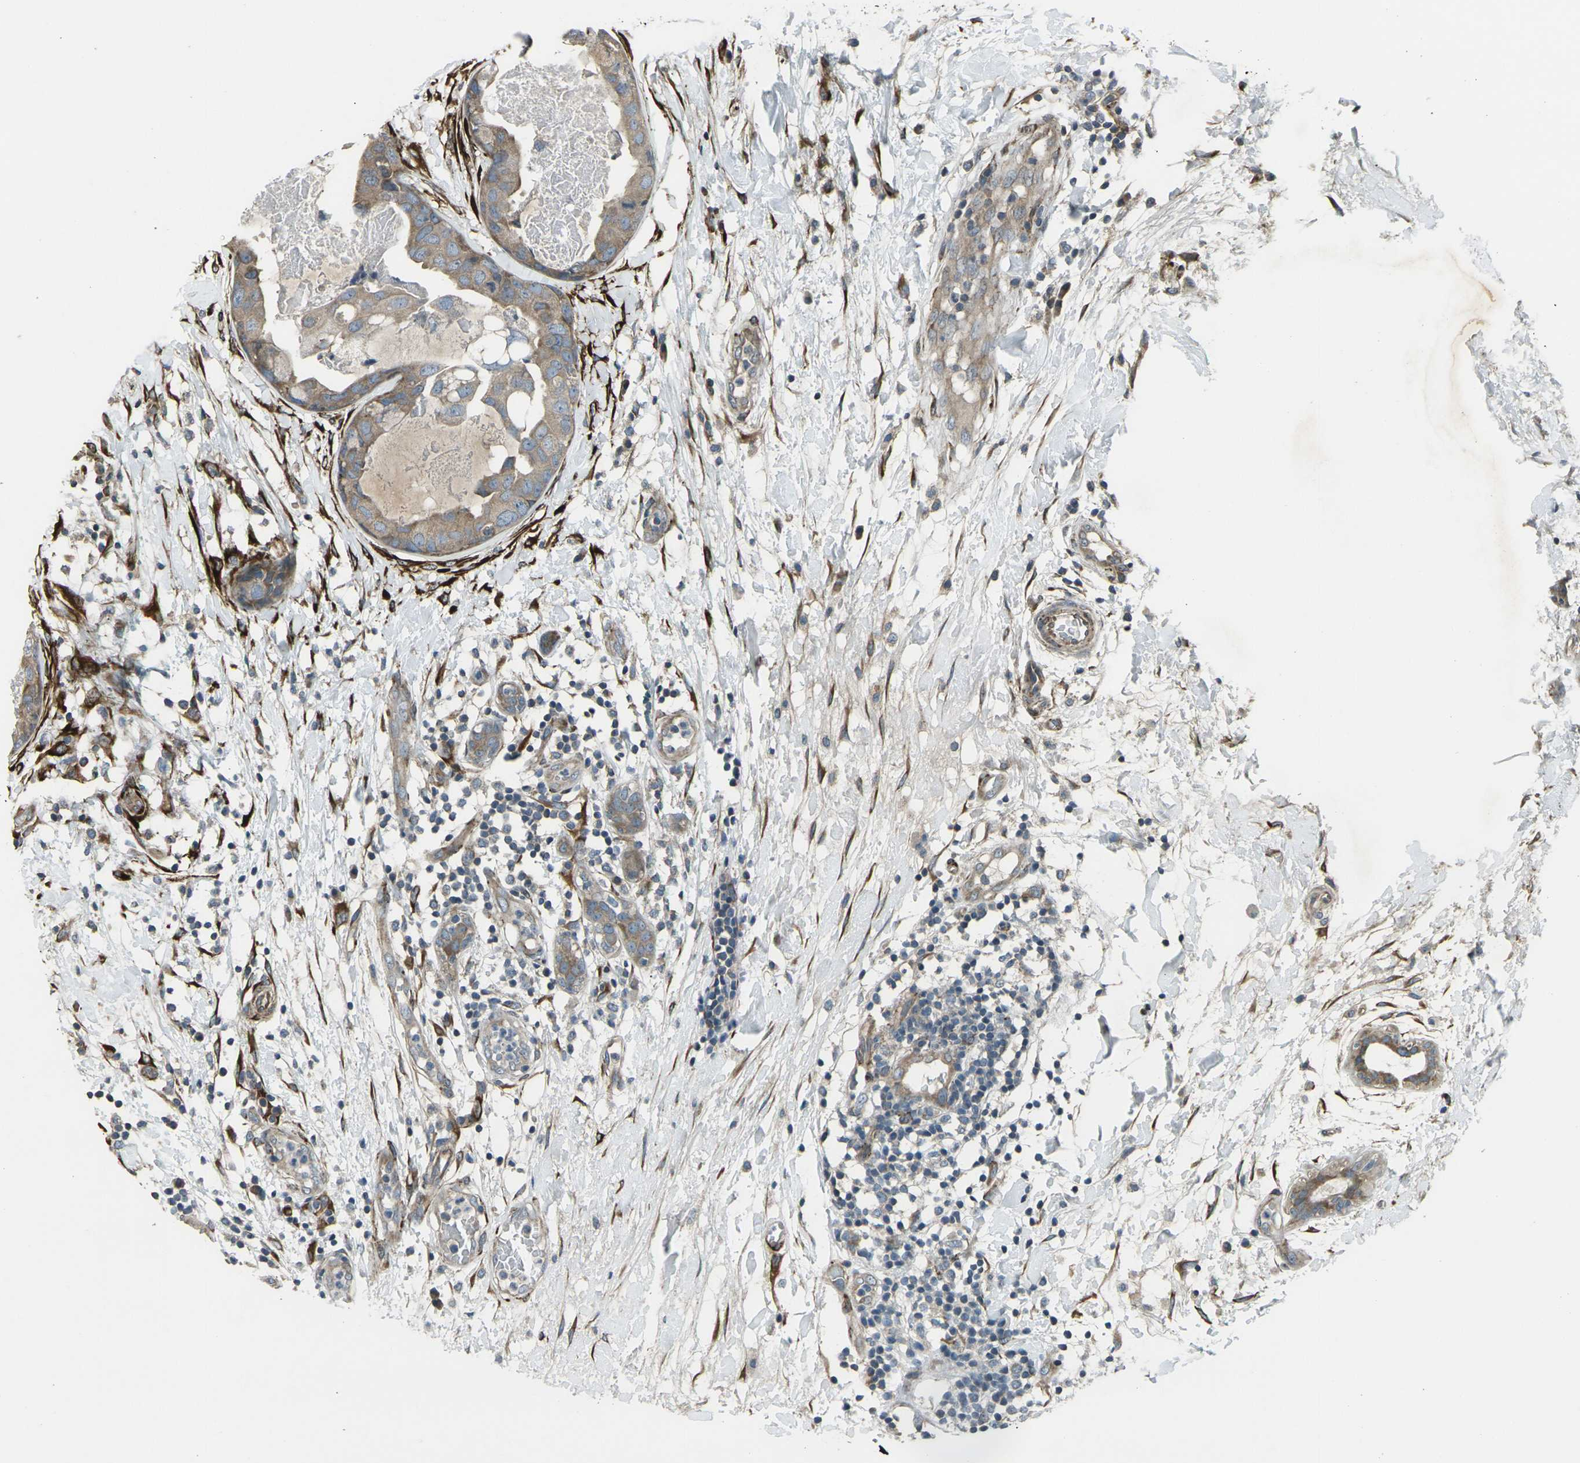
{"staining": {"intensity": "weak", "quantity": "<25%", "location": "cytoplasmic/membranous"}, "tissue": "breast cancer", "cell_type": "Tumor cells", "image_type": "cancer", "snomed": [{"axis": "morphology", "description": "Duct carcinoma"}, {"axis": "topography", "description": "Breast"}], "caption": "A micrograph of invasive ductal carcinoma (breast) stained for a protein exhibits no brown staining in tumor cells. (DAB (3,3'-diaminobenzidine) immunohistochemistry with hematoxylin counter stain).", "gene": "LSMEM1", "patient": {"sex": "female", "age": 40}}